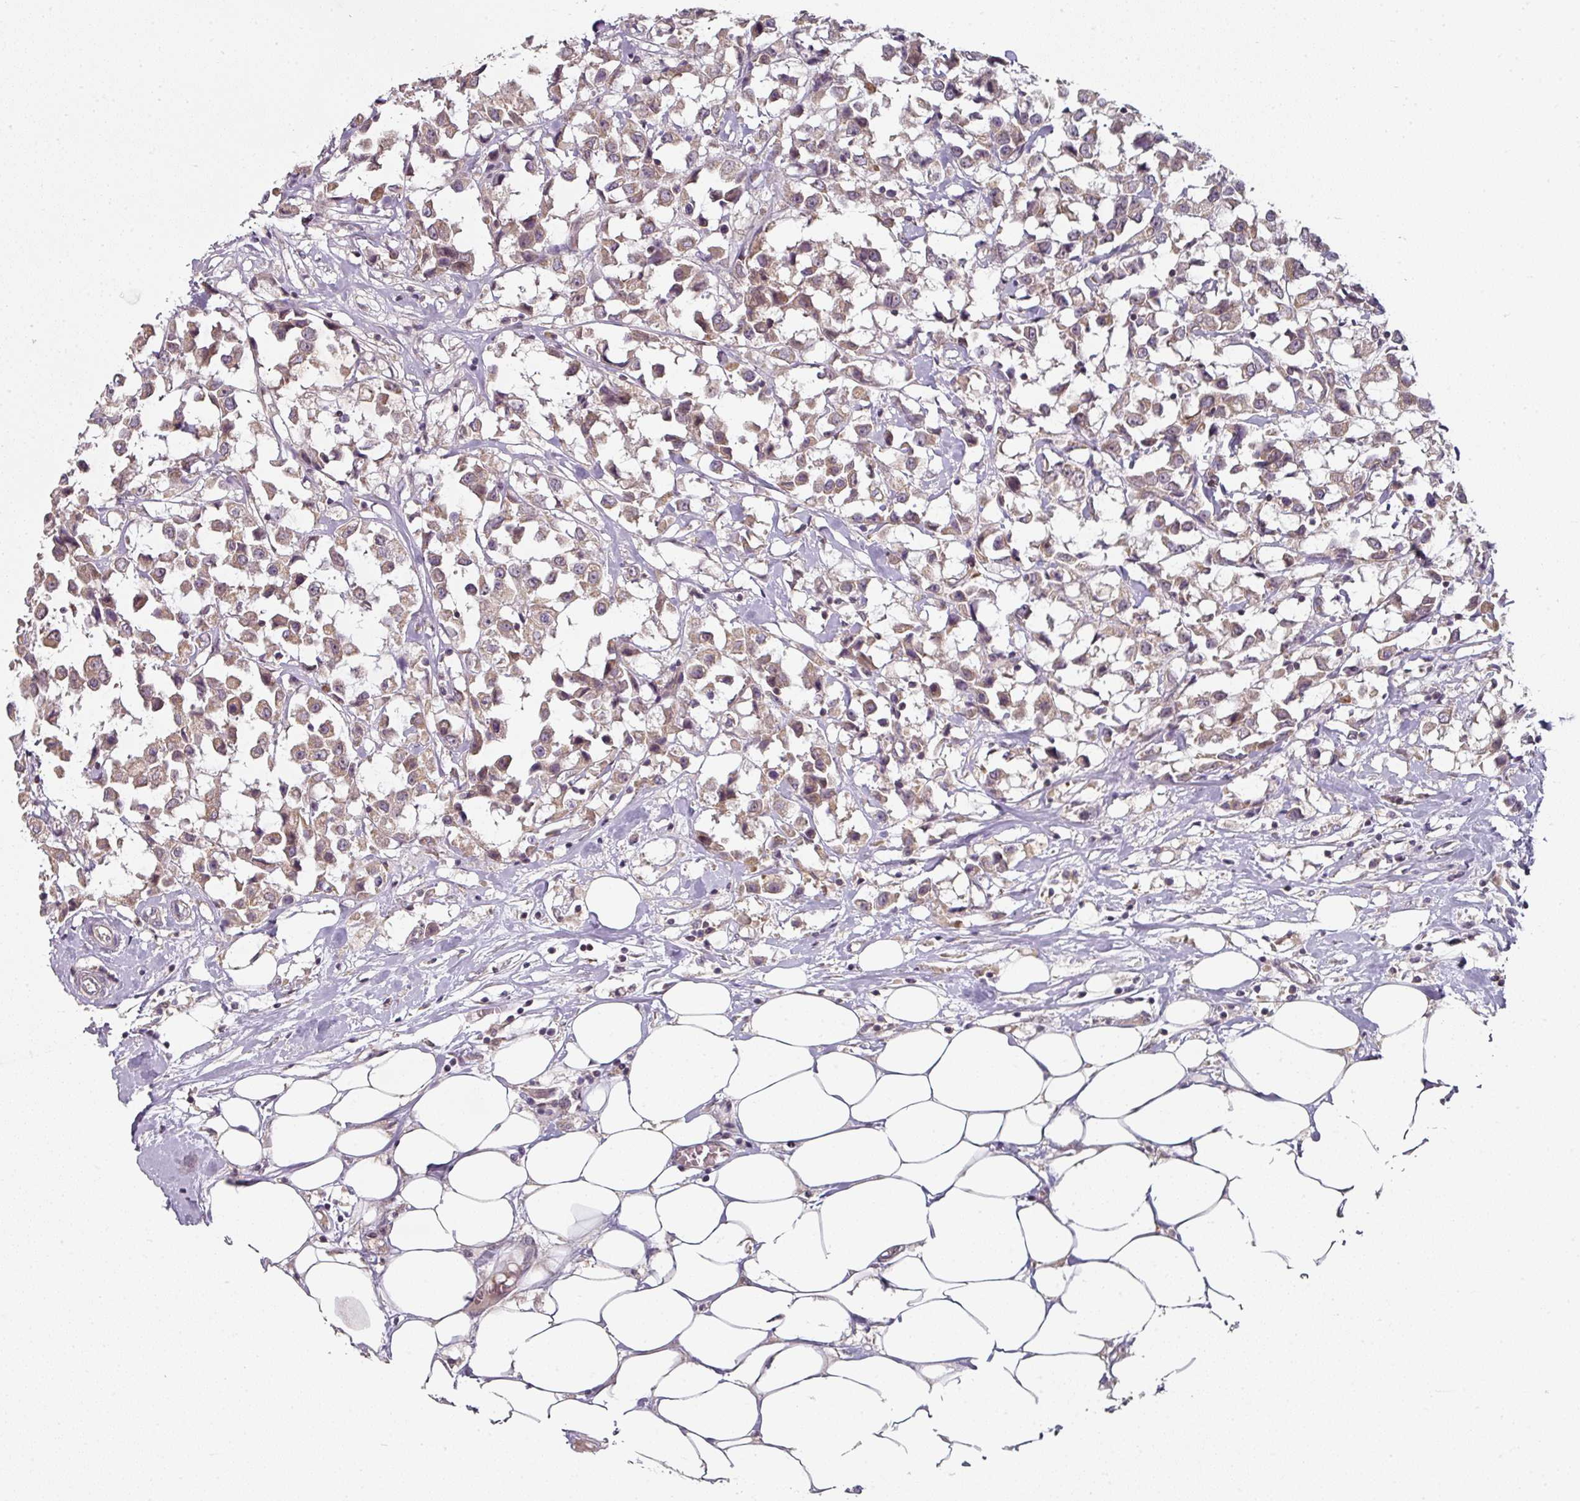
{"staining": {"intensity": "weak", "quantity": ">75%", "location": "cytoplasmic/membranous"}, "tissue": "breast cancer", "cell_type": "Tumor cells", "image_type": "cancer", "snomed": [{"axis": "morphology", "description": "Duct carcinoma"}, {"axis": "topography", "description": "Breast"}], "caption": "A brown stain shows weak cytoplasmic/membranous staining of a protein in breast cancer tumor cells. Using DAB (brown) and hematoxylin (blue) stains, captured at high magnification using brightfield microscopy.", "gene": "MAP2K2", "patient": {"sex": "female", "age": 61}}